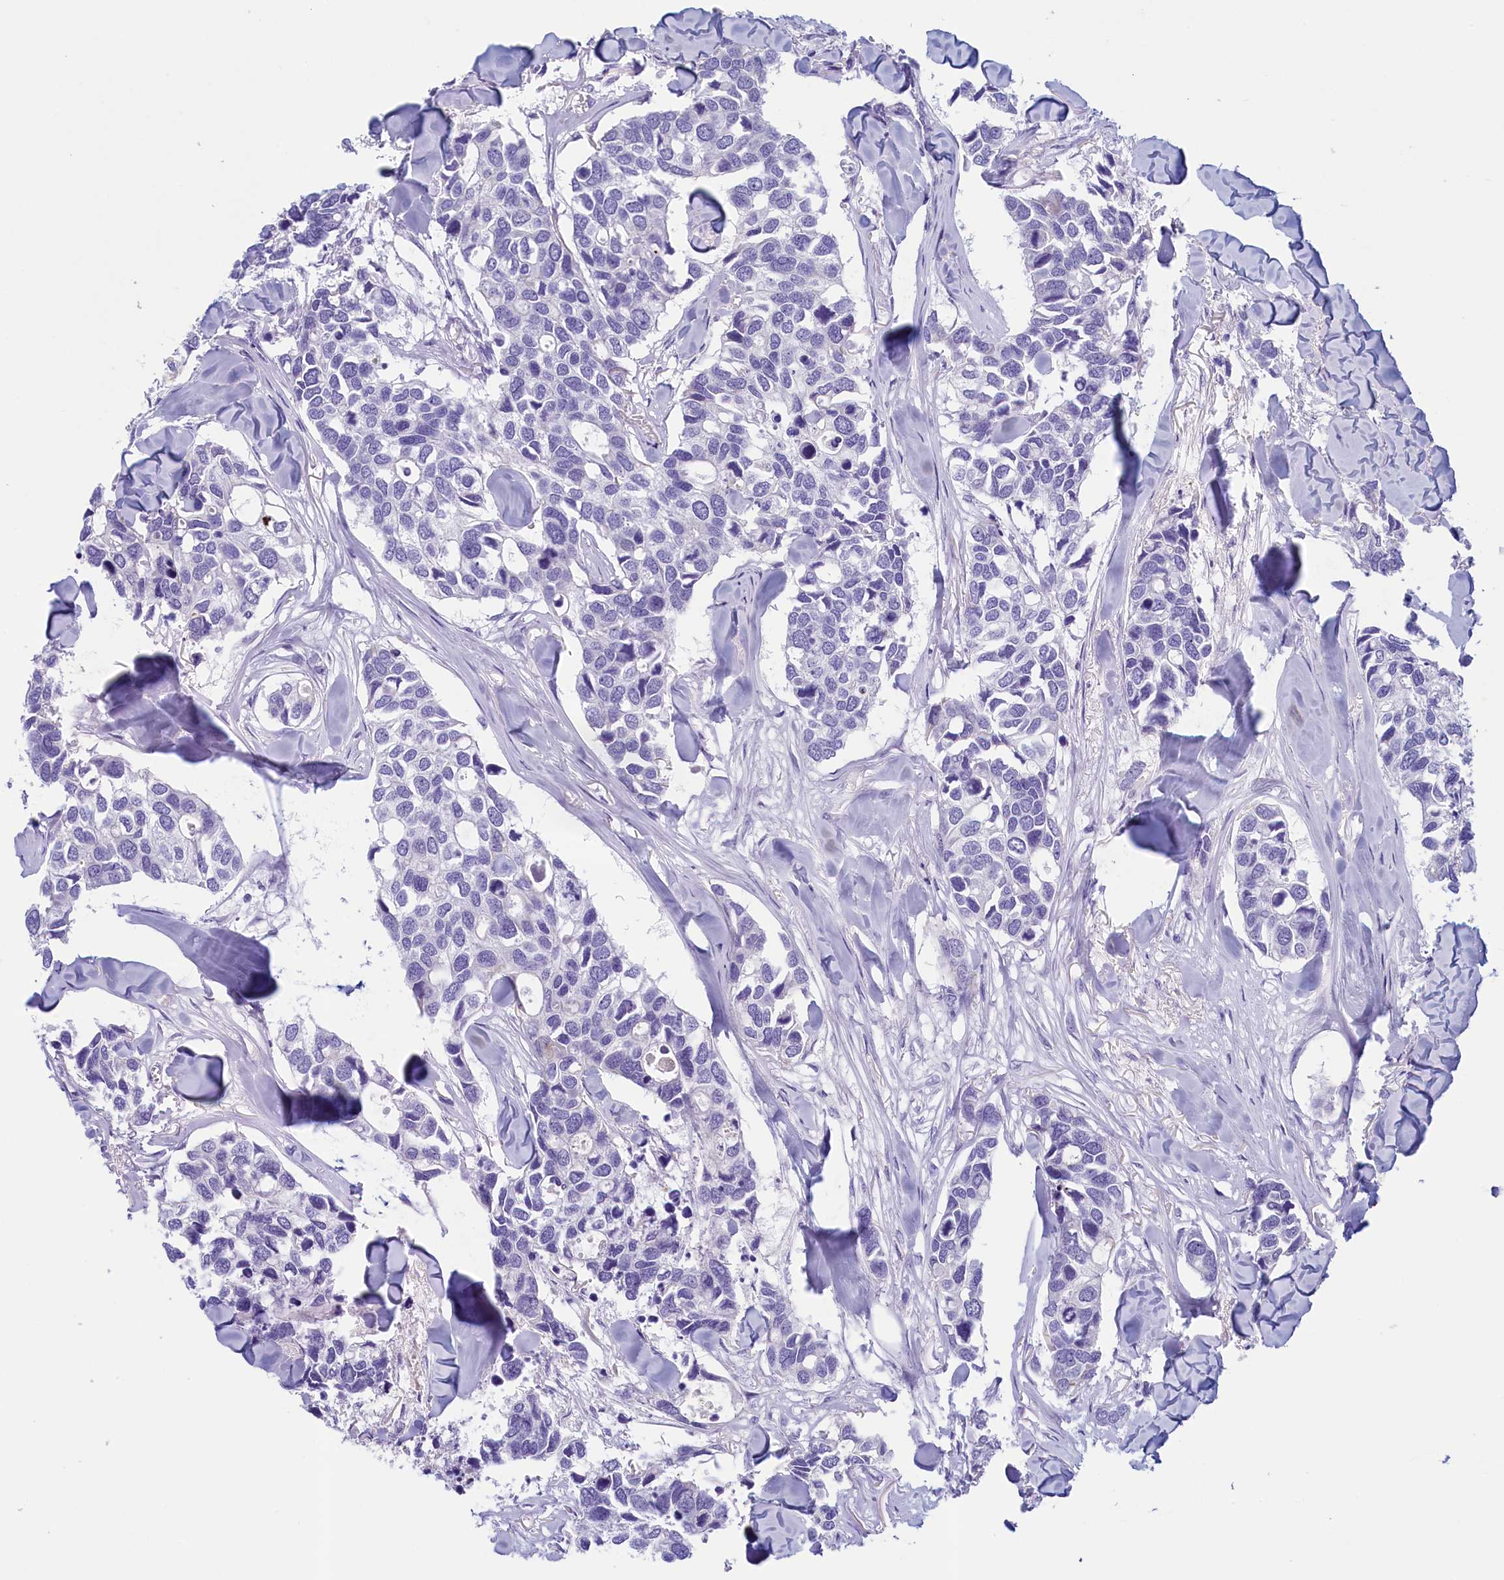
{"staining": {"intensity": "negative", "quantity": "none", "location": "none"}, "tissue": "breast cancer", "cell_type": "Tumor cells", "image_type": "cancer", "snomed": [{"axis": "morphology", "description": "Duct carcinoma"}, {"axis": "topography", "description": "Breast"}], "caption": "Breast cancer was stained to show a protein in brown. There is no significant expression in tumor cells. (Stains: DAB IHC with hematoxylin counter stain, Microscopy: brightfield microscopy at high magnification).", "gene": "TRAF3IP3", "patient": {"sex": "female", "age": 83}}